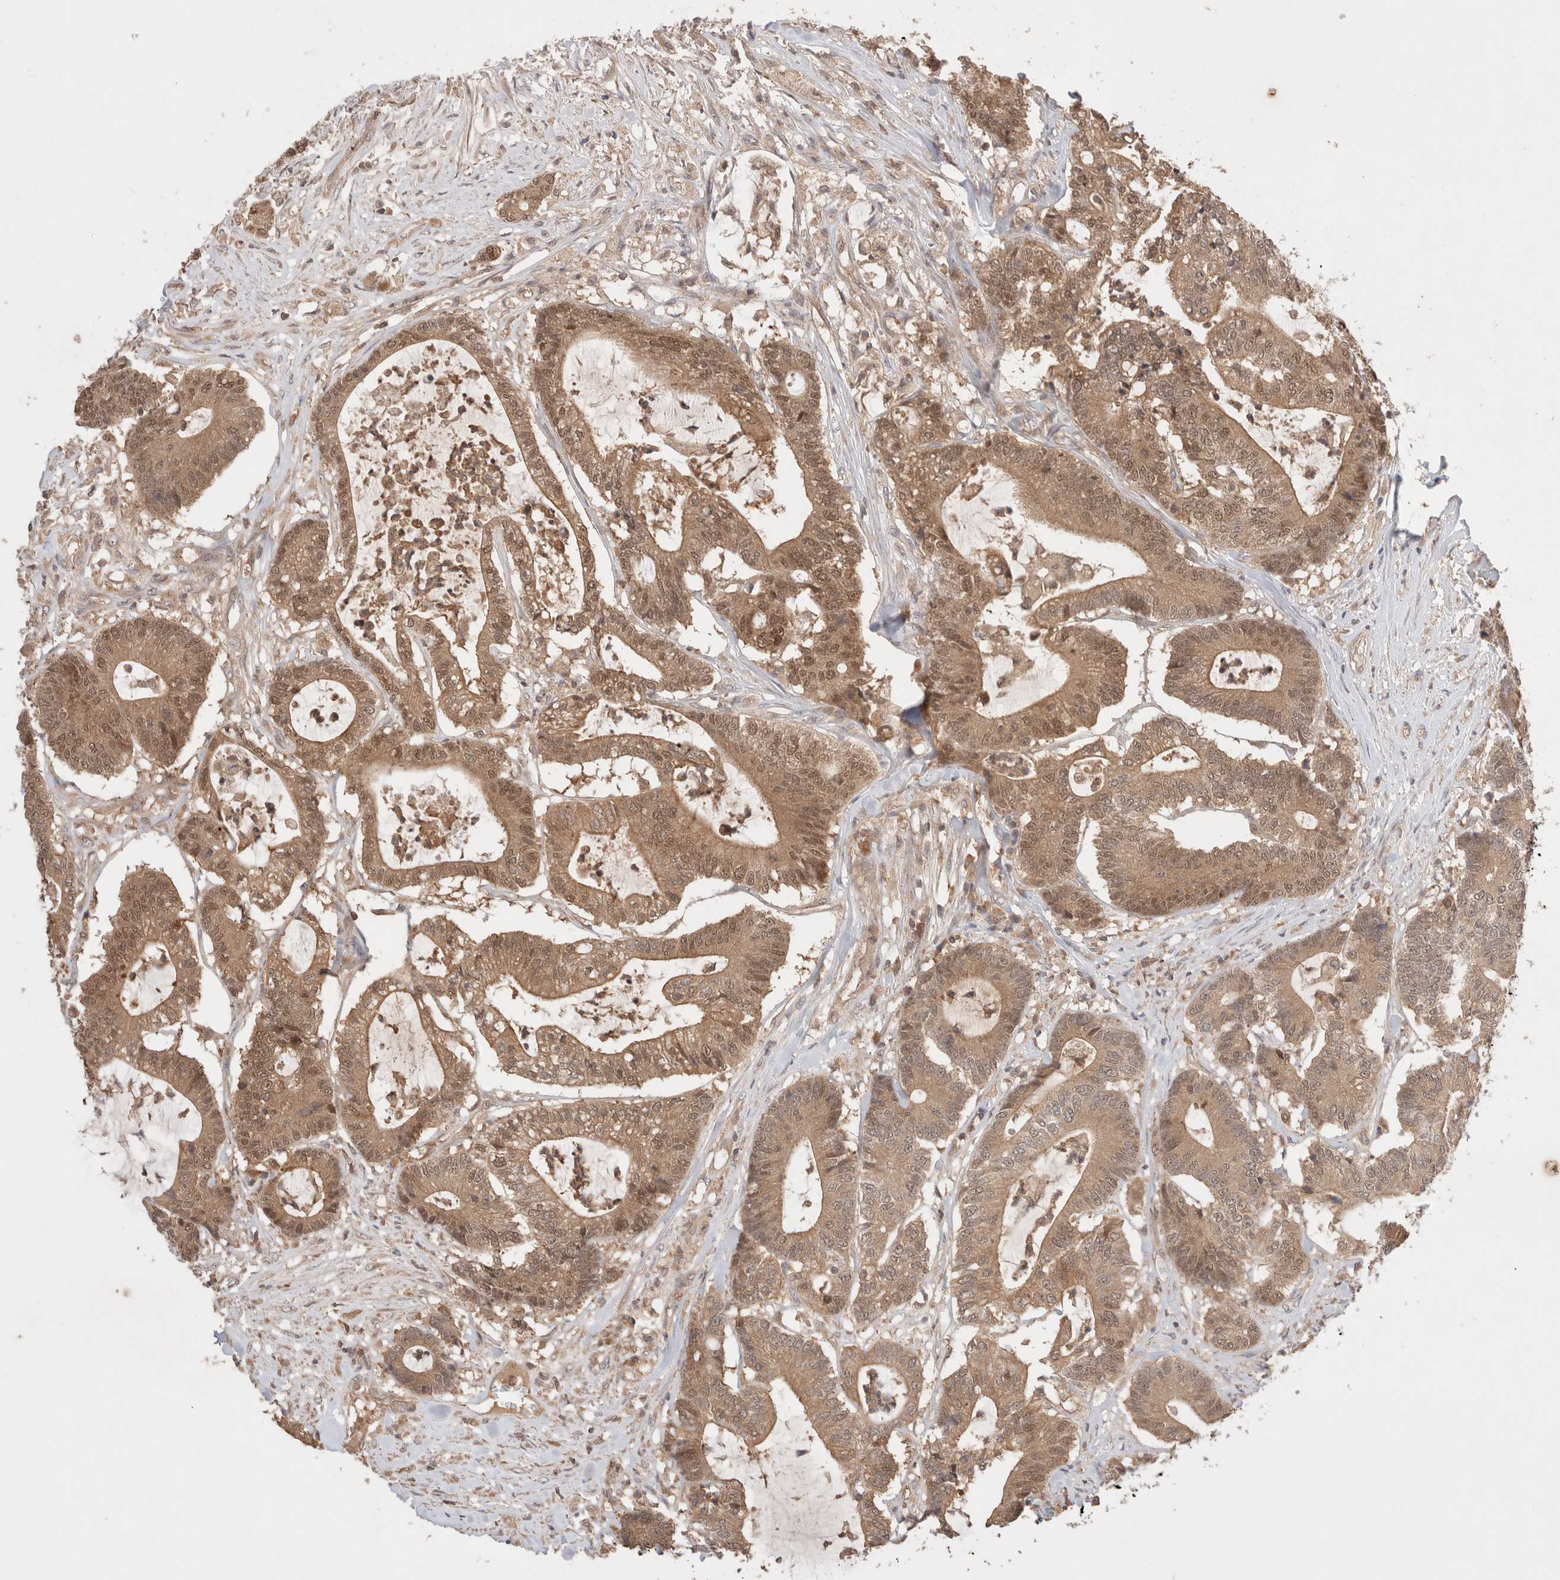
{"staining": {"intensity": "moderate", "quantity": ">75%", "location": "cytoplasmic/membranous,nuclear"}, "tissue": "colorectal cancer", "cell_type": "Tumor cells", "image_type": "cancer", "snomed": [{"axis": "morphology", "description": "Adenocarcinoma, NOS"}, {"axis": "topography", "description": "Colon"}], "caption": "Brown immunohistochemical staining in human colorectal cancer shows moderate cytoplasmic/membranous and nuclear positivity in about >75% of tumor cells. (DAB (3,3'-diaminobenzidine) IHC with brightfield microscopy, high magnification).", "gene": "CARNMT1", "patient": {"sex": "female", "age": 84}}